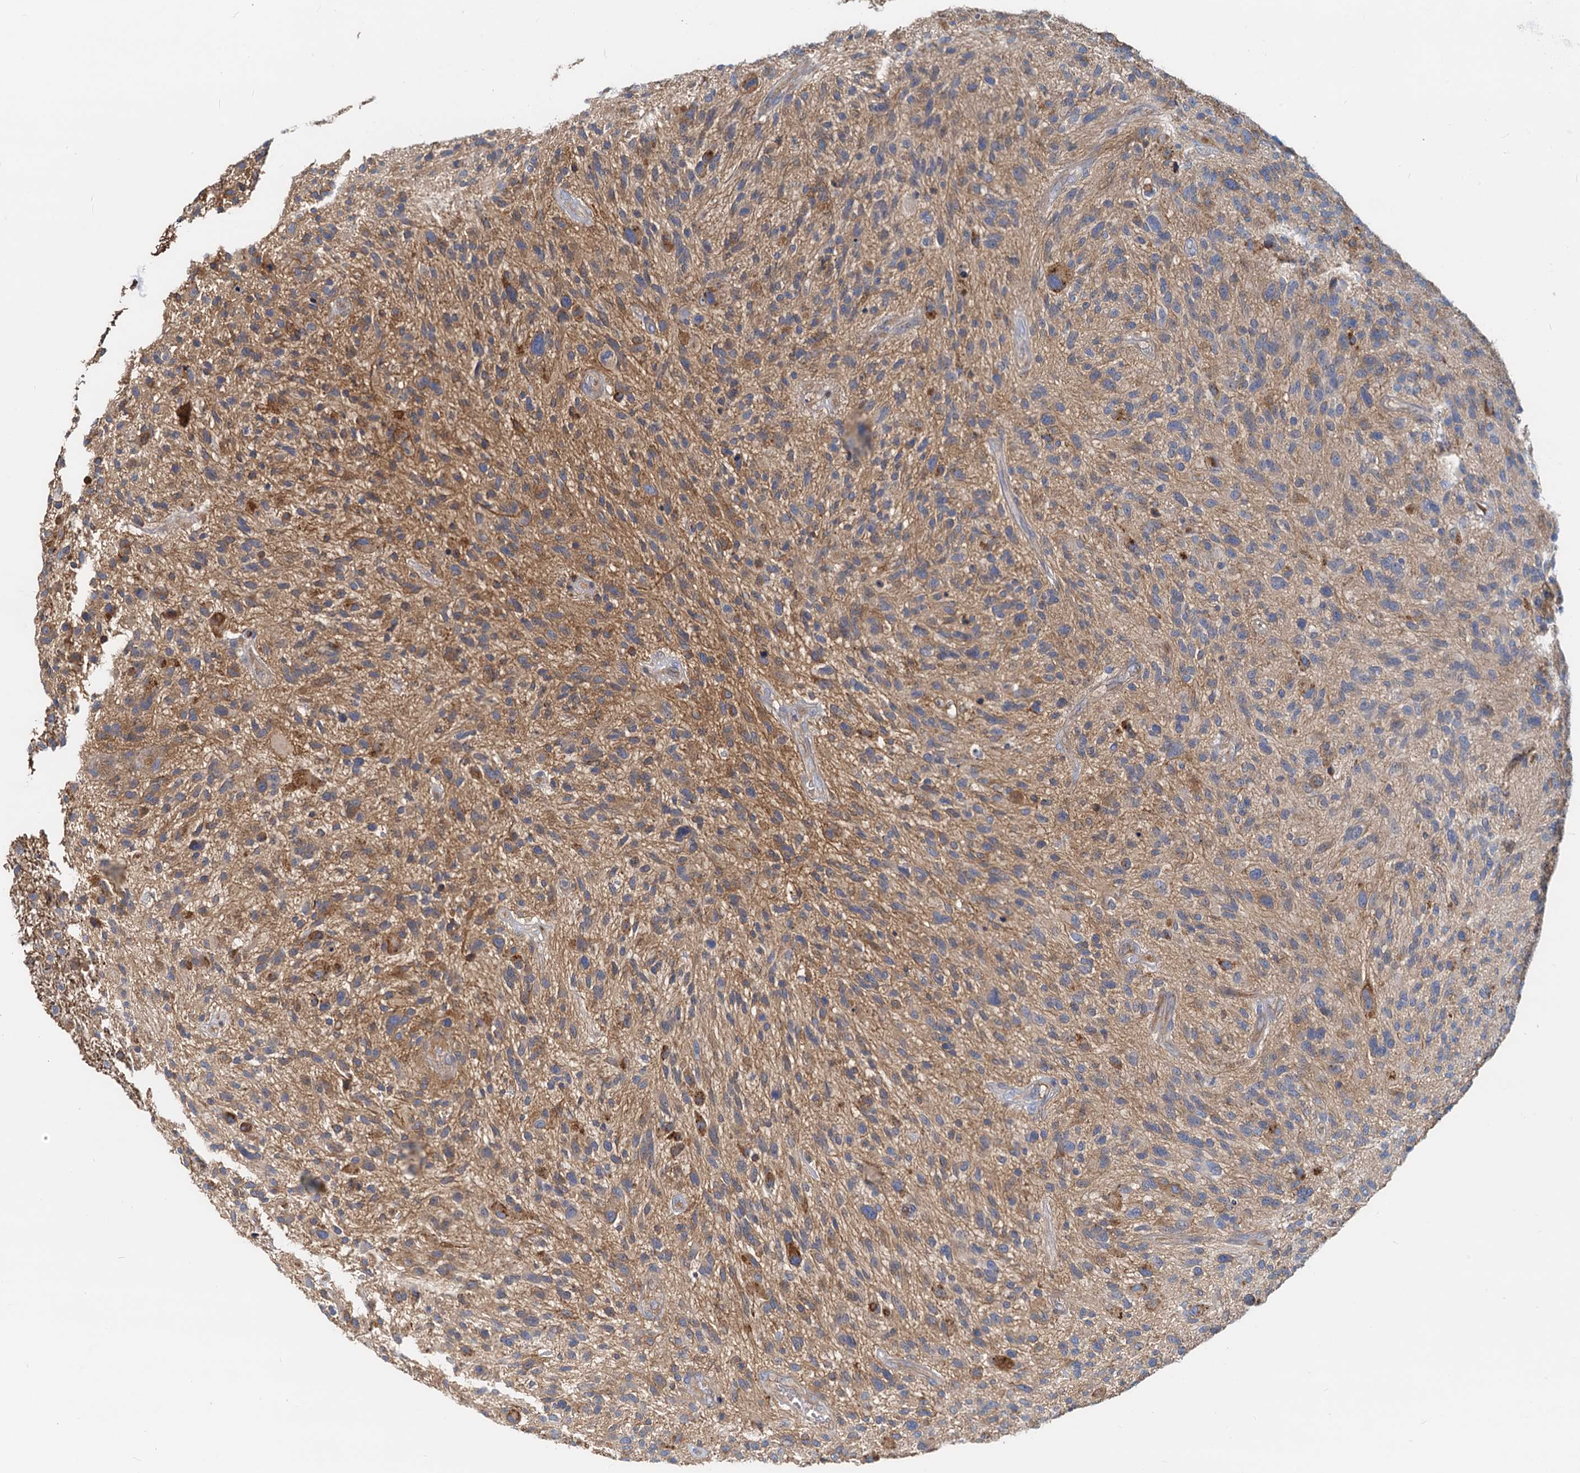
{"staining": {"intensity": "moderate", "quantity": ">75%", "location": "cytoplasmic/membranous"}, "tissue": "glioma", "cell_type": "Tumor cells", "image_type": "cancer", "snomed": [{"axis": "morphology", "description": "Glioma, malignant, High grade"}, {"axis": "topography", "description": "Brain"}], "caption": "About >75% of tumor cells in malignant glioma (high-grade) display moderate cytoplasmic/membranous protein staining as visualized by brown immunohistochemical staining.", "gene": "LNX2", "patient": {"sex": "male", "age": 47}}